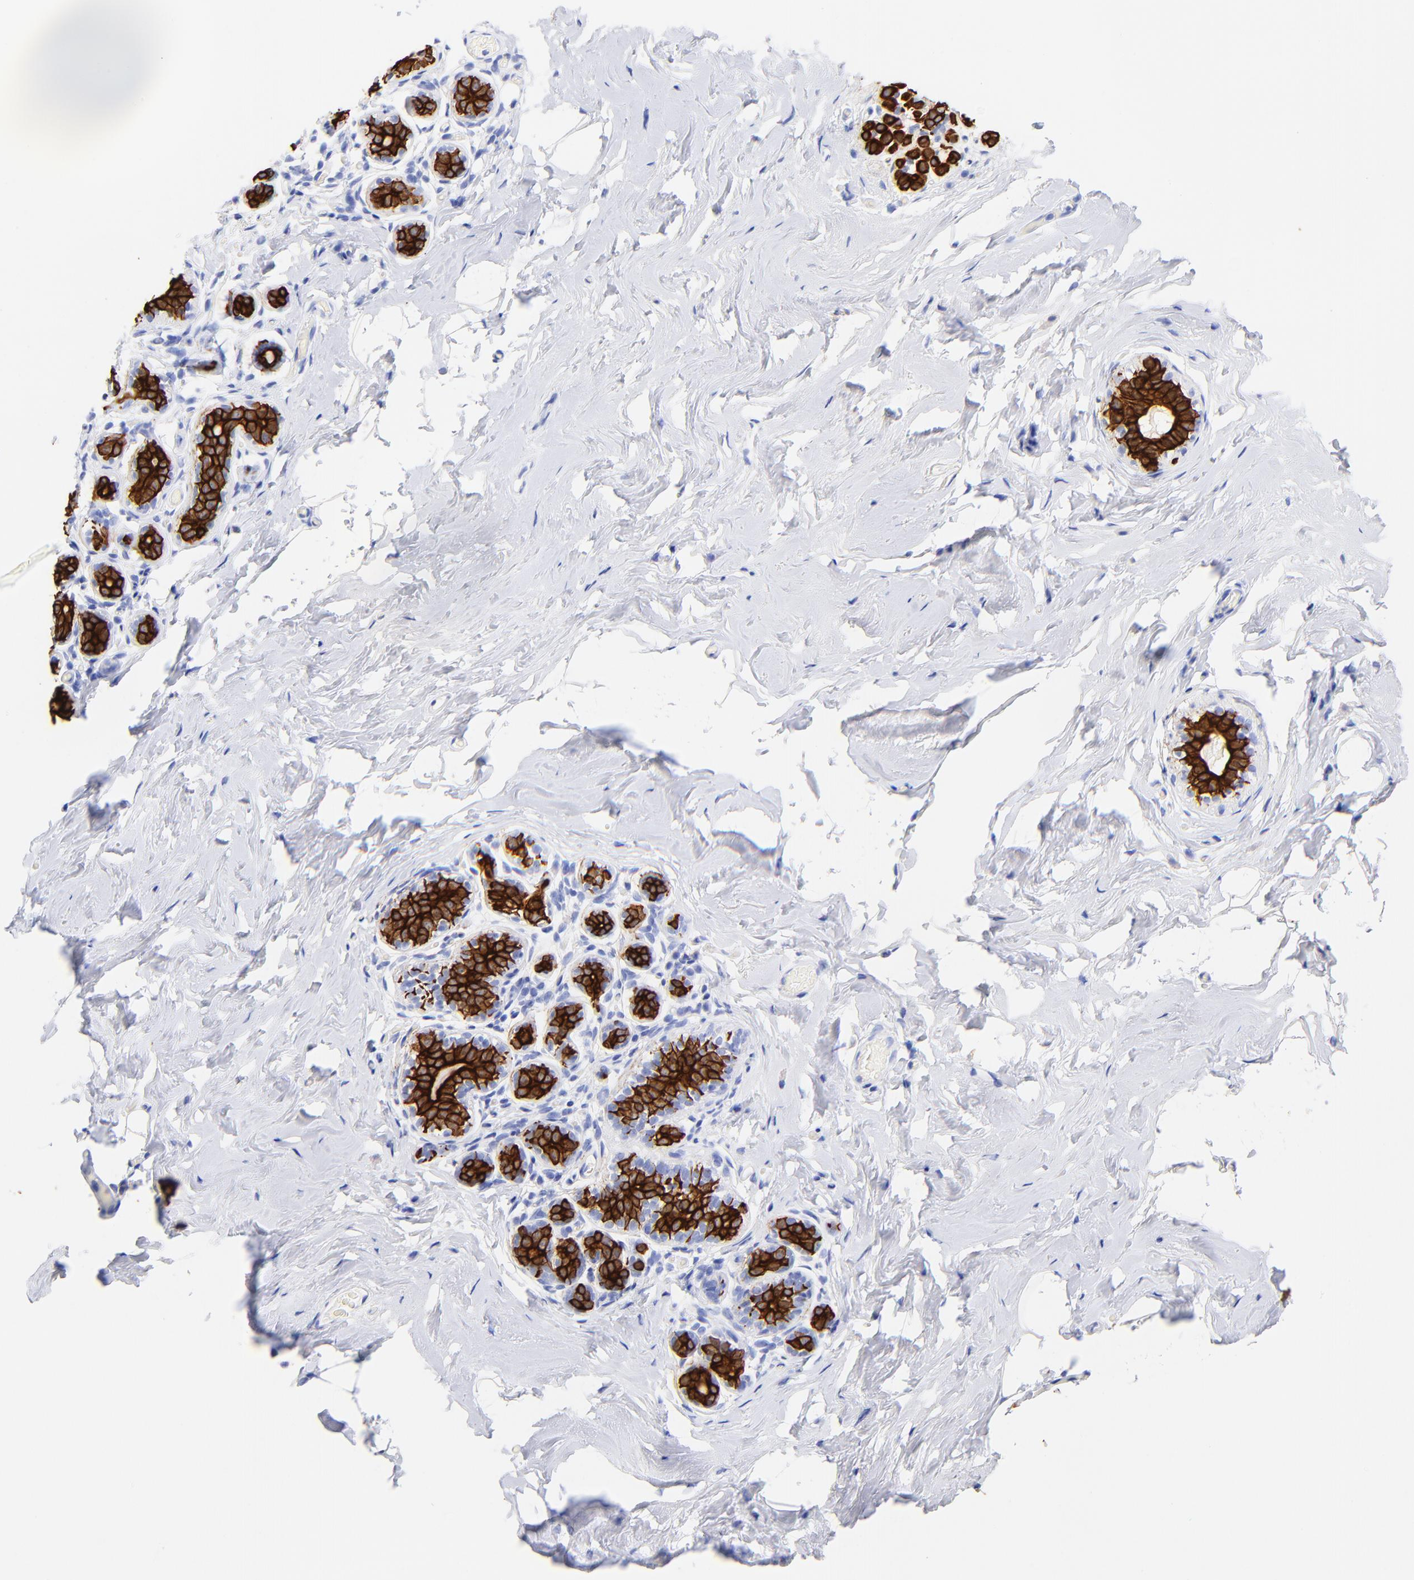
{"staining": {"intensity": "negative", "quantity": "none", "location": "none"}, "tissue": "breast", "cell_type": "Adipocytes", "image_type": "normal", "snomed": [{"axis": "morphology", "description": "Normal tissue, NOS"}, {"axis": "topography", "description": "Breast"}, {"axis": "topography", "description": "Soft tissue"}], "caption": "The immunohistochemistry photomicrograph has no significant positivity in adipocytes of breast. Brightfield microscopy of immunohistochemistry stained with DAB (3,3'-diaminobenzidine) (brown) and hematoxylin (blue), captured at high magnification.", "gene": "KRT19", "patient": {"sex": "female", "age": 75}}